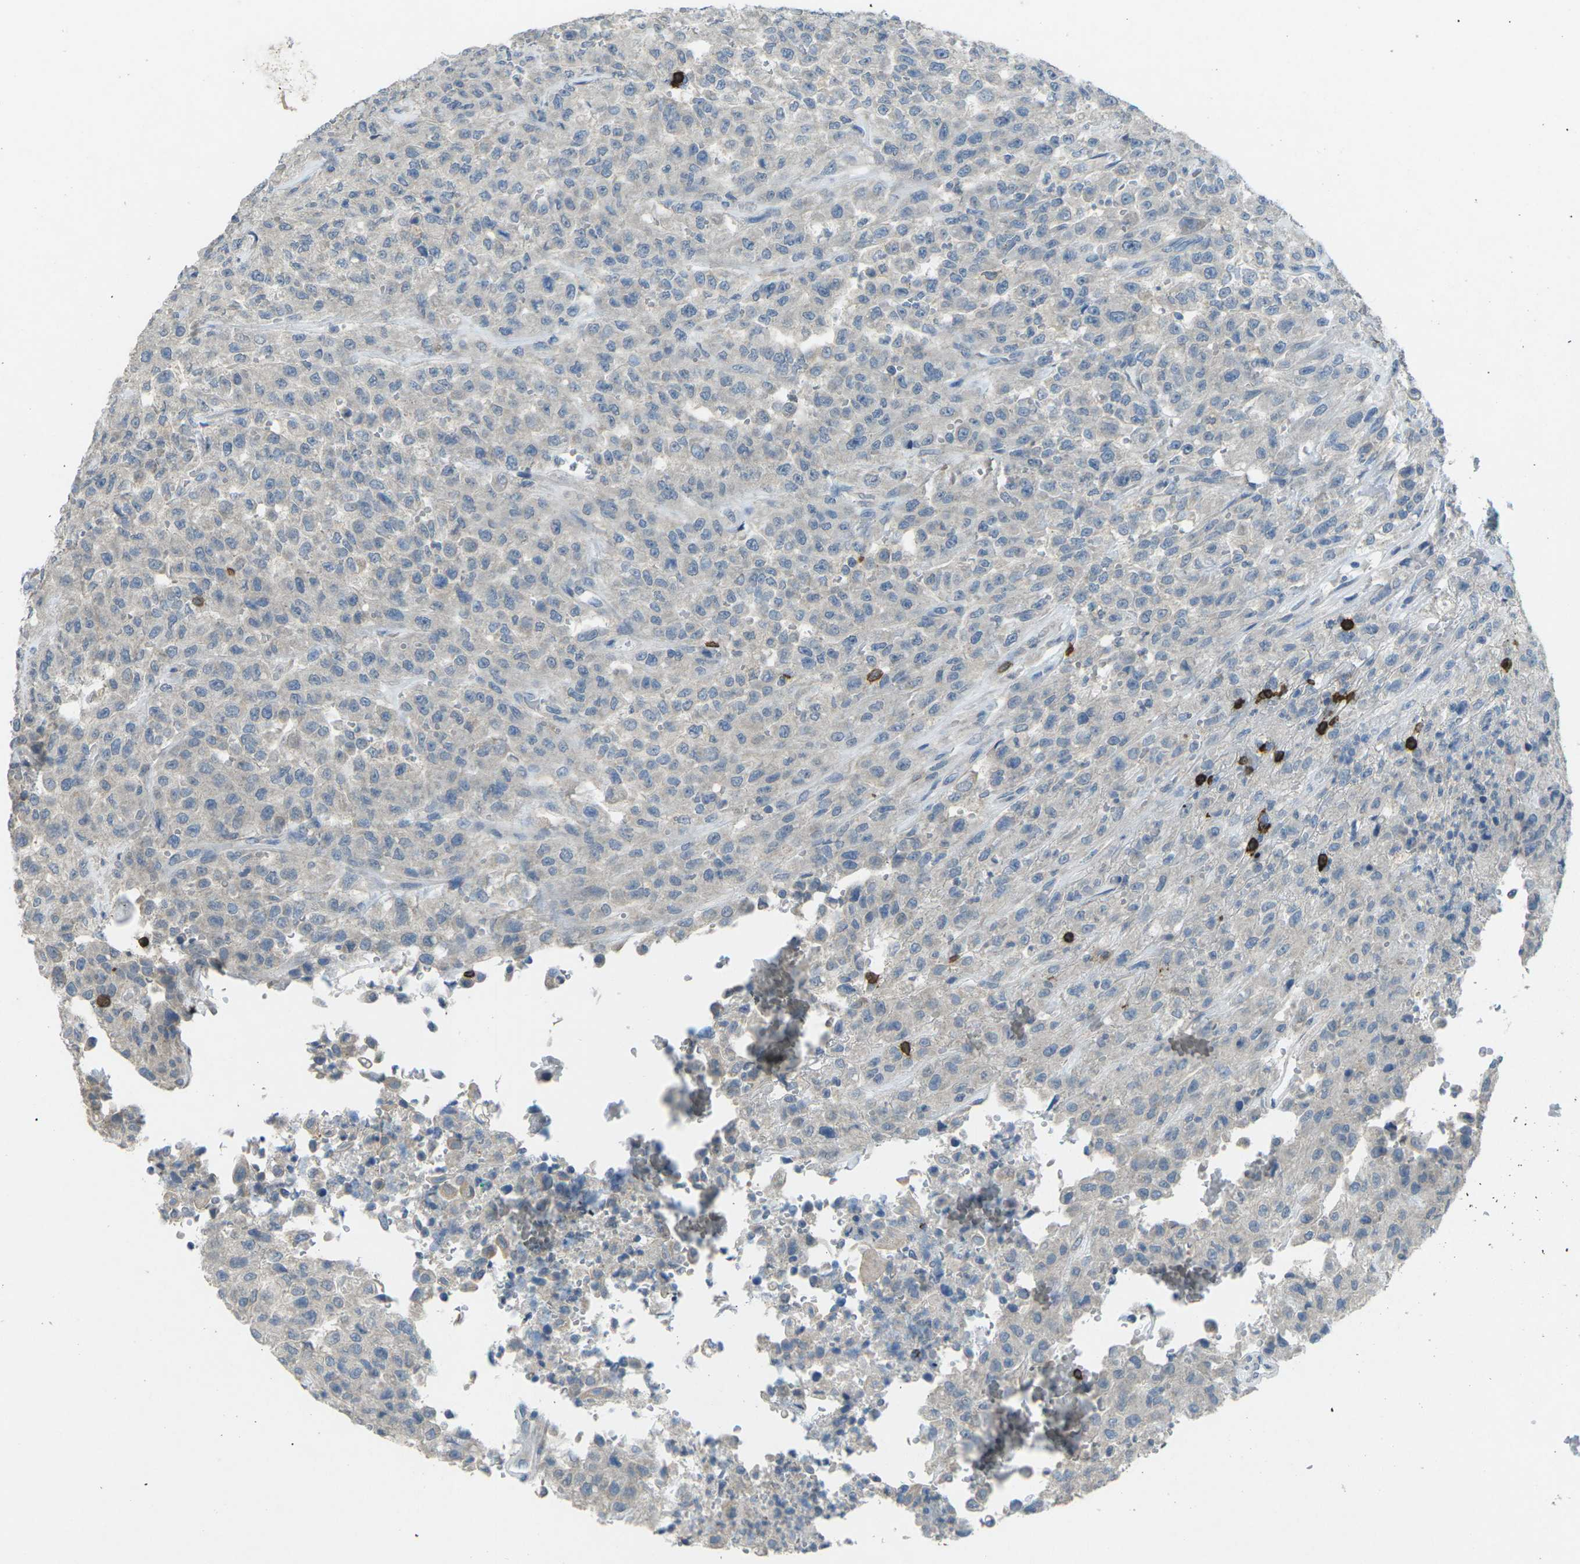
{"staining": {"intensity": "negative", "quantity": "none", "location": "none"}, "tissue": "urothelial cancer", "cell_type": "Tumor cells", "image_type": "cancer", "snomed": [{"axis": "morphology", "description": "Urothelial carcinoma, High grade"}, {"axis": "topography", "description": "Urinary bladder"}], "caption": "The histopathology image demonstrates no significant positivity in tumor cells of urothelial cancer.", "gene": "CD19", "patient": {"sex": "male", "age": 46}}